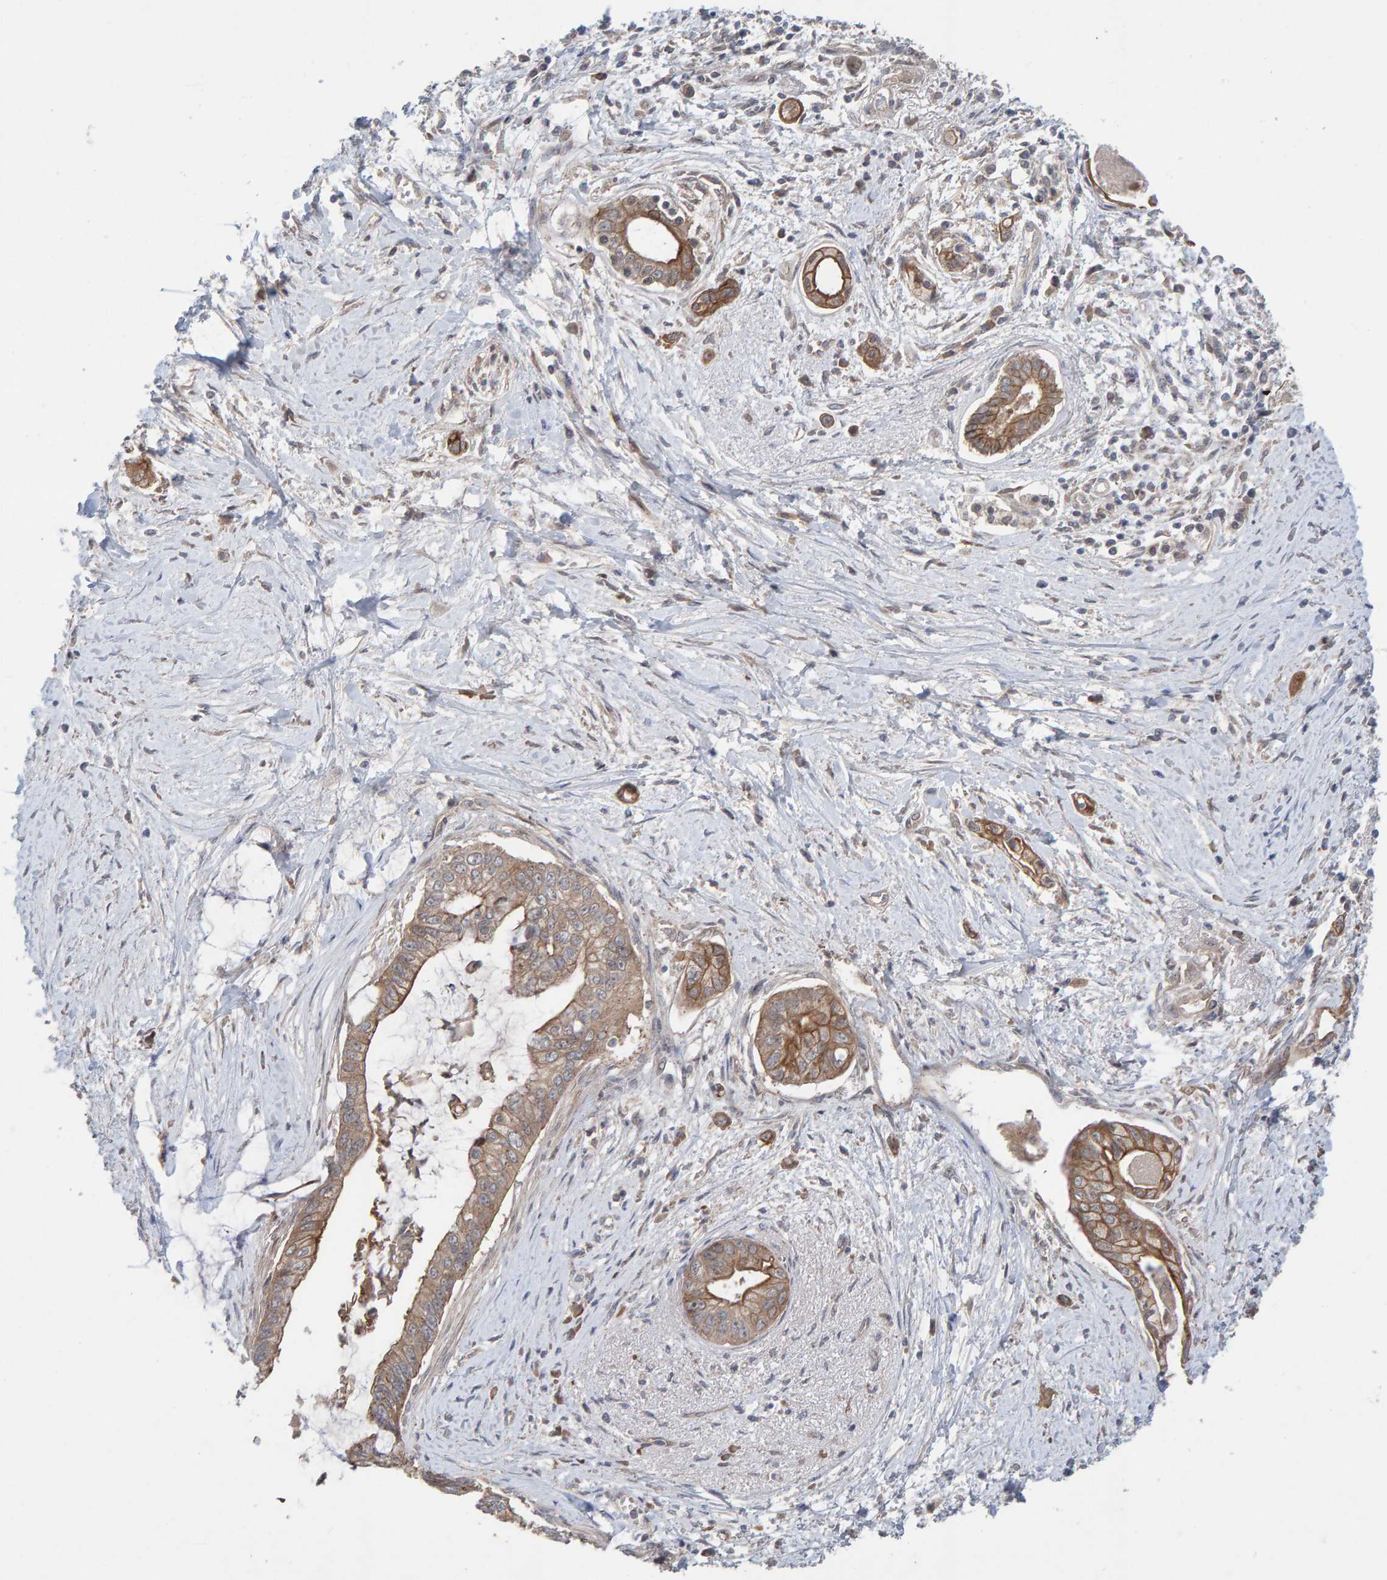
{"staining": {"intensity": "moderate", "quantity": ">75%", "location": "cytoplasmic/membranous"}, "tissue": "pancreatic cancer", "cell_type": "Tumor cells", "image_type": "cancer", "snomed": [{"axis": "morphology", "description": "Adenocarcinoma, NOS"}, {"axis": "topography", "description": "Pancreas"}], "caption": "Moderate cytoplasmic/membranous expression is appreciated in about >75% of tumor cells in pancreatic cancer.", "gene": "LRSAM1", "patient": {"sex": "male", "age": 59}}